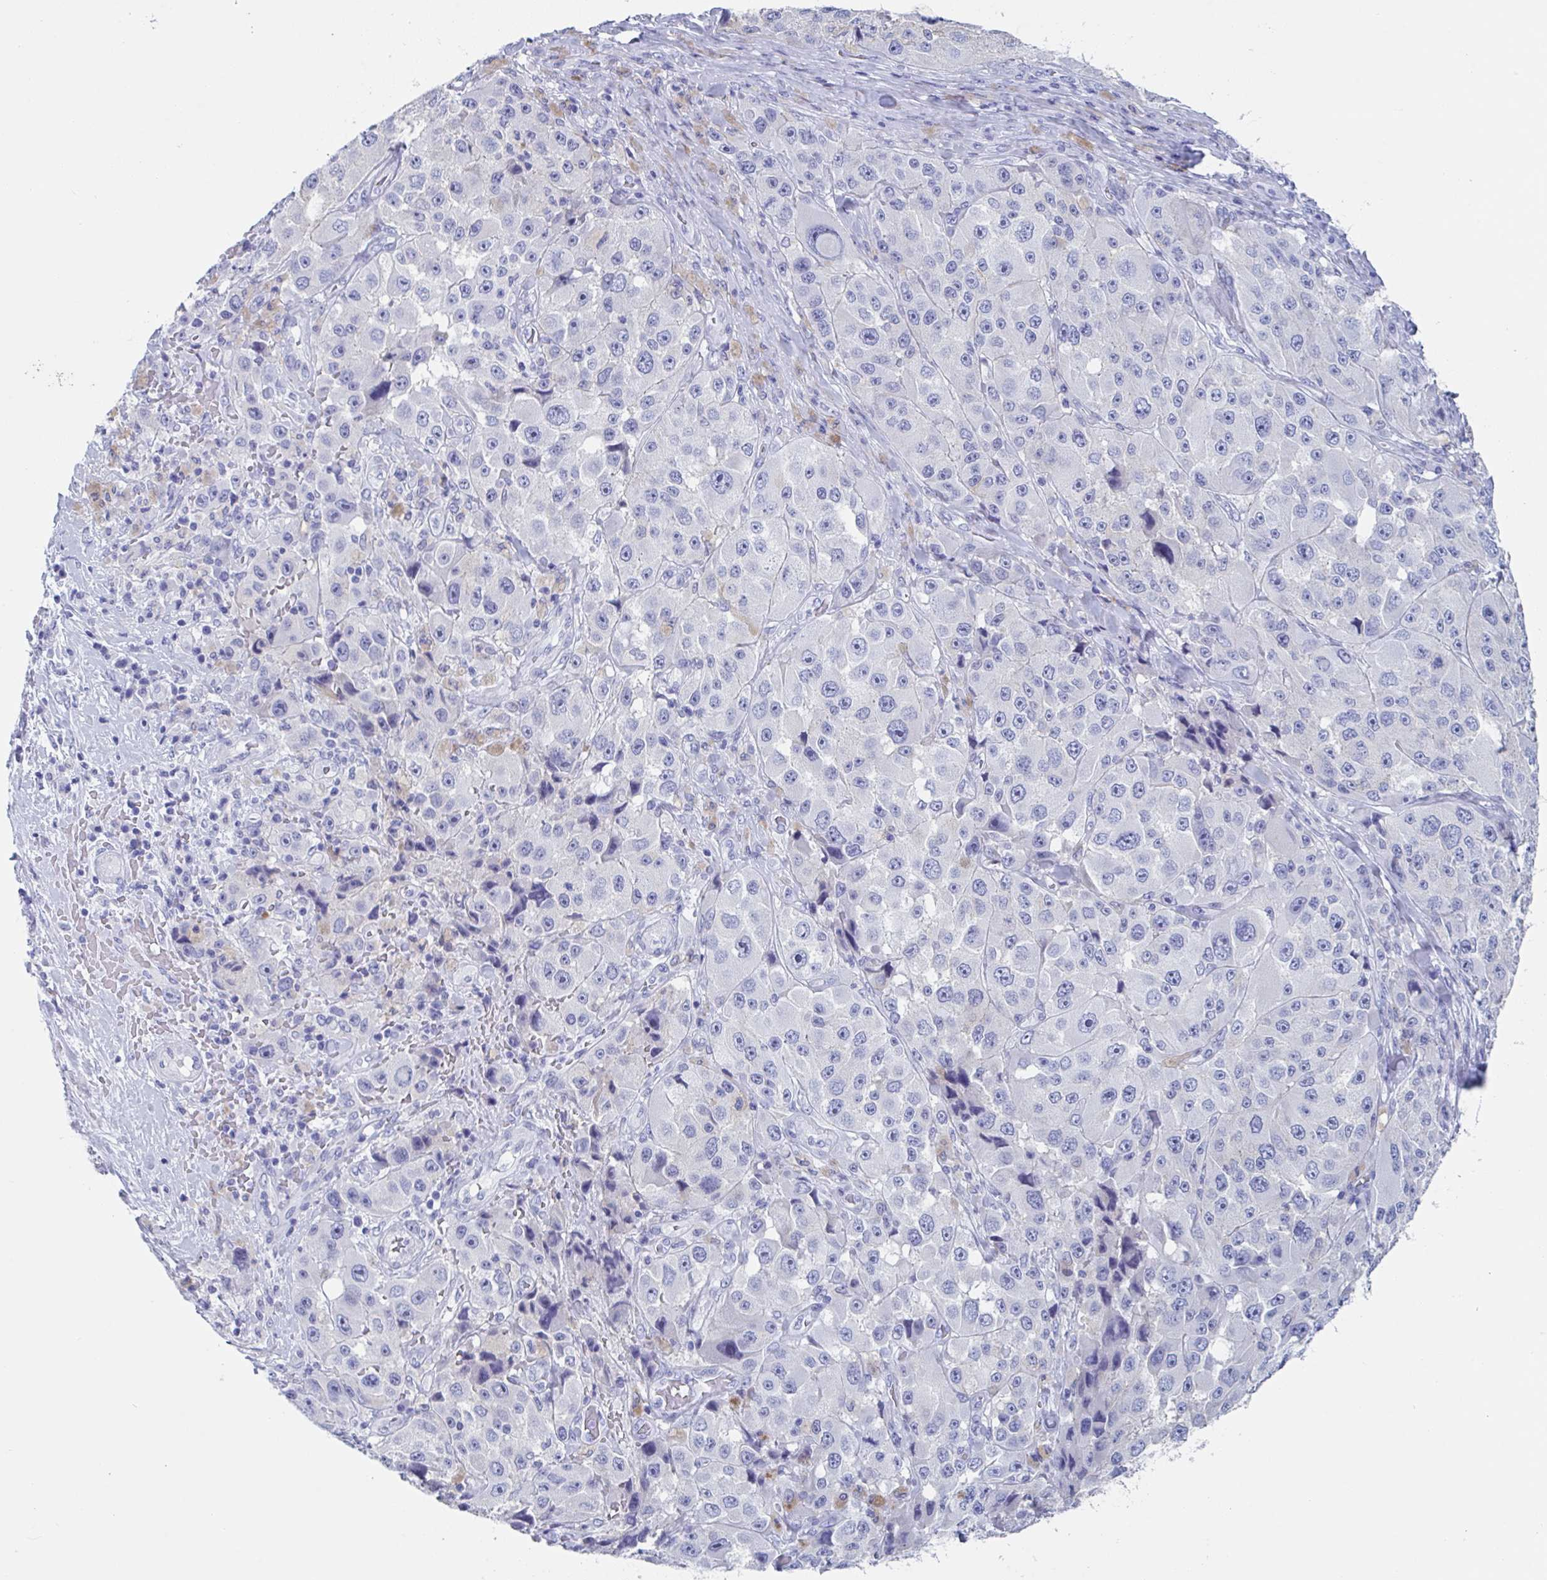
{"staining": {"intensity": "negative", "quantity": "none", "location": "none"}, "tissue": "melanoma", "cell_type": "Tumor cells", "image_type": "cancer", "snomed": [{"axis": "morphology", "description": "Malignant melanoma, Metastatic site"}, {"axis": "topography", "description": "Lymph node"}], "caption": "The photomicrograph reveals no significant positivity in tumor cells of malignant melanoma (metastatic site). (Immunohistochemistry, brightfield microscopy, high magnification).", "gene": "ZPBP", "patient": {"sex": "male", "age": 62}}